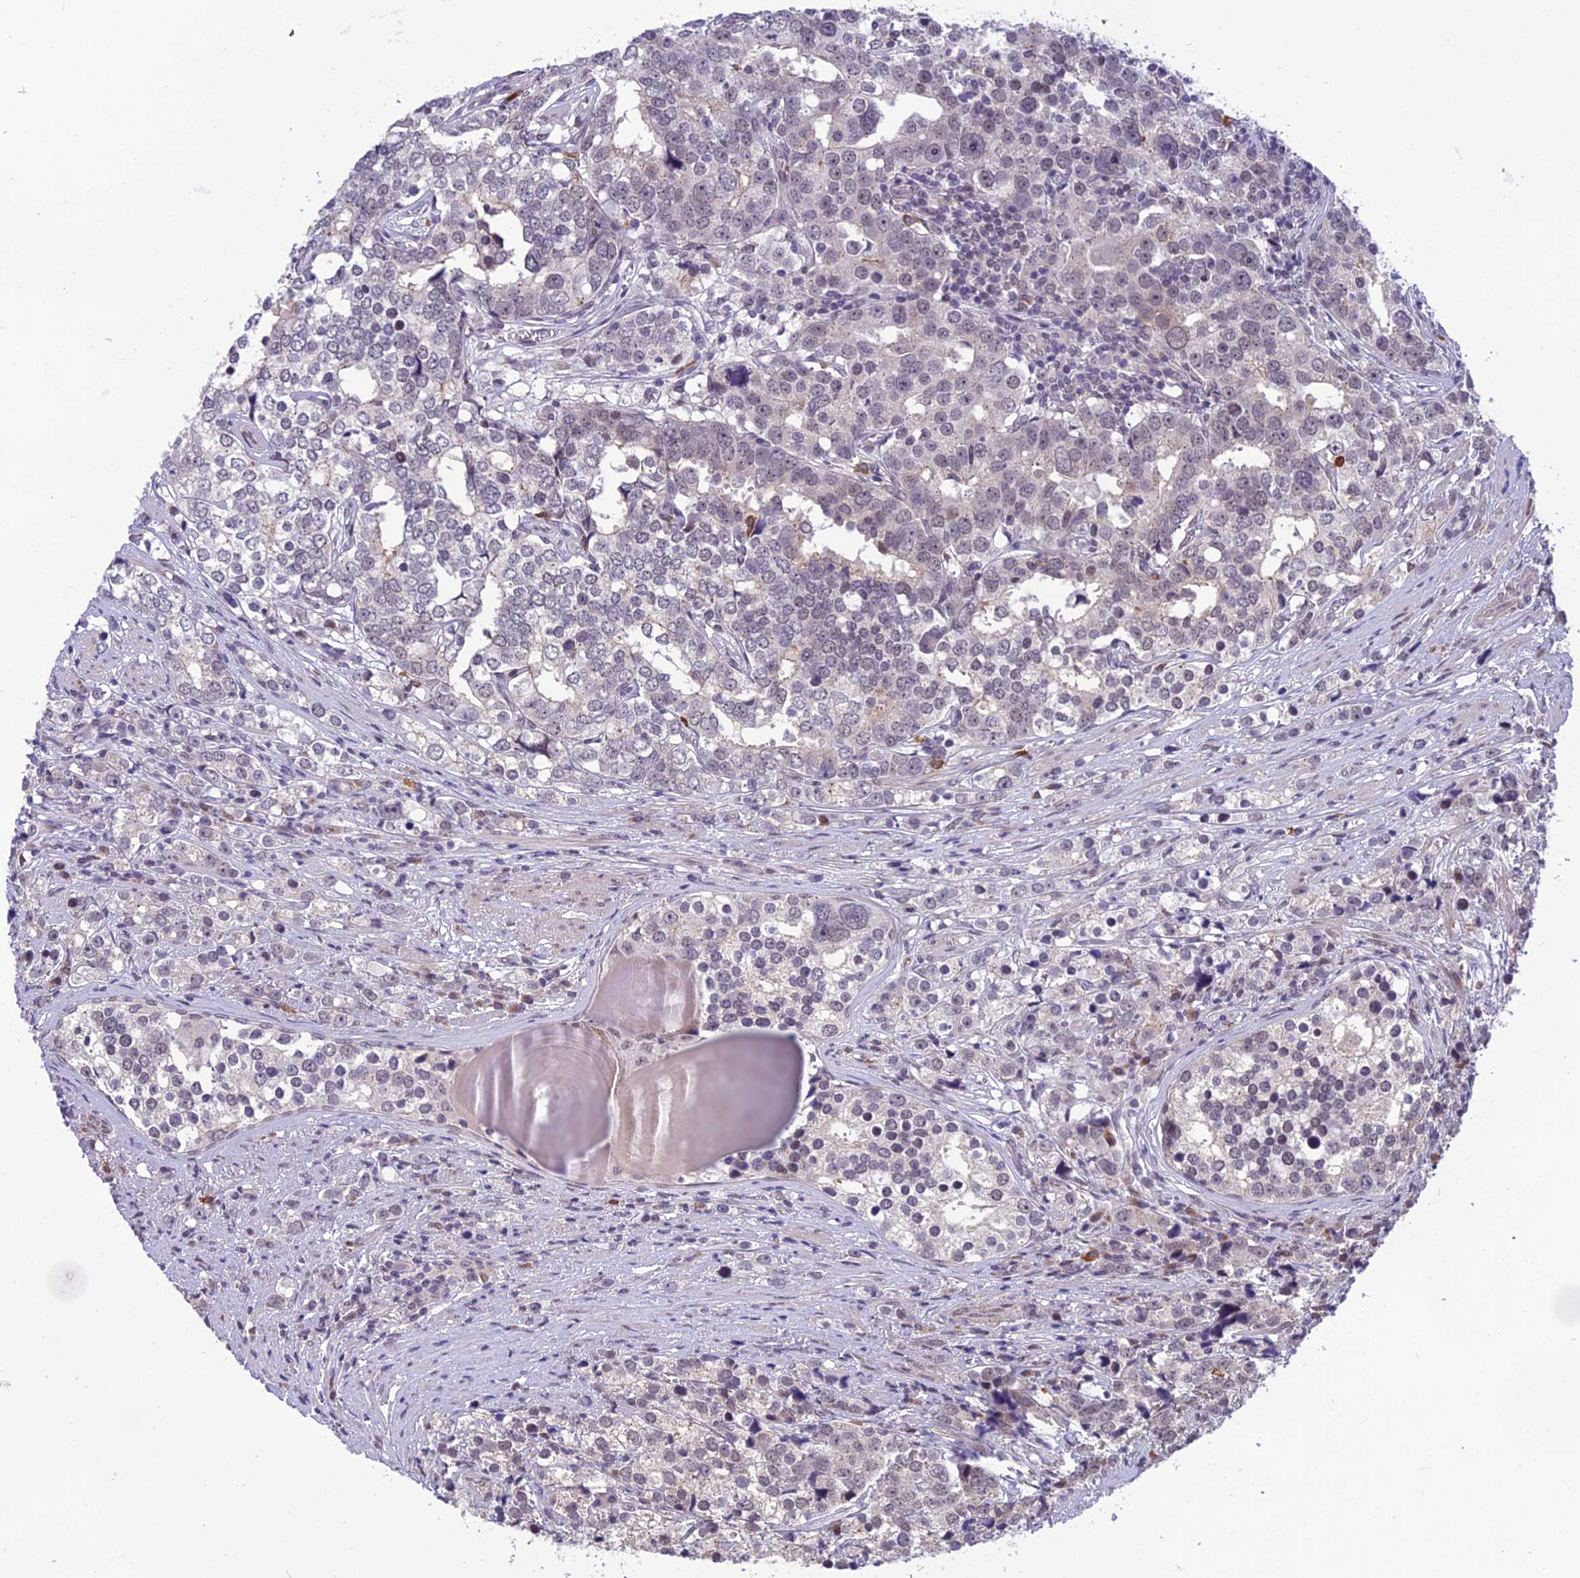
{"staining": {"intensity": "negative", "quantity": "none", "location": "none"}, "tissue": "prostate cancer", "cell_type": "Tumor cells", "image_type": "cancer", "snomed": [{"axis": "morphology", "description": "Adenocarcinoma, High grade"}, {"axis": "topography", "description": "Prostate"}], "caption": "High power microscopy image of an IHC image of adenocarcinoma (high-grade) (prostate), revealing no significant positivity in tumor cells. (Brightfield microscopy of DAB (3,3'-diaminobenzidine) immunohistochemistry at high magnification).", "gene": "FBRS", "patient": {"sex": "male", "age": 71}}